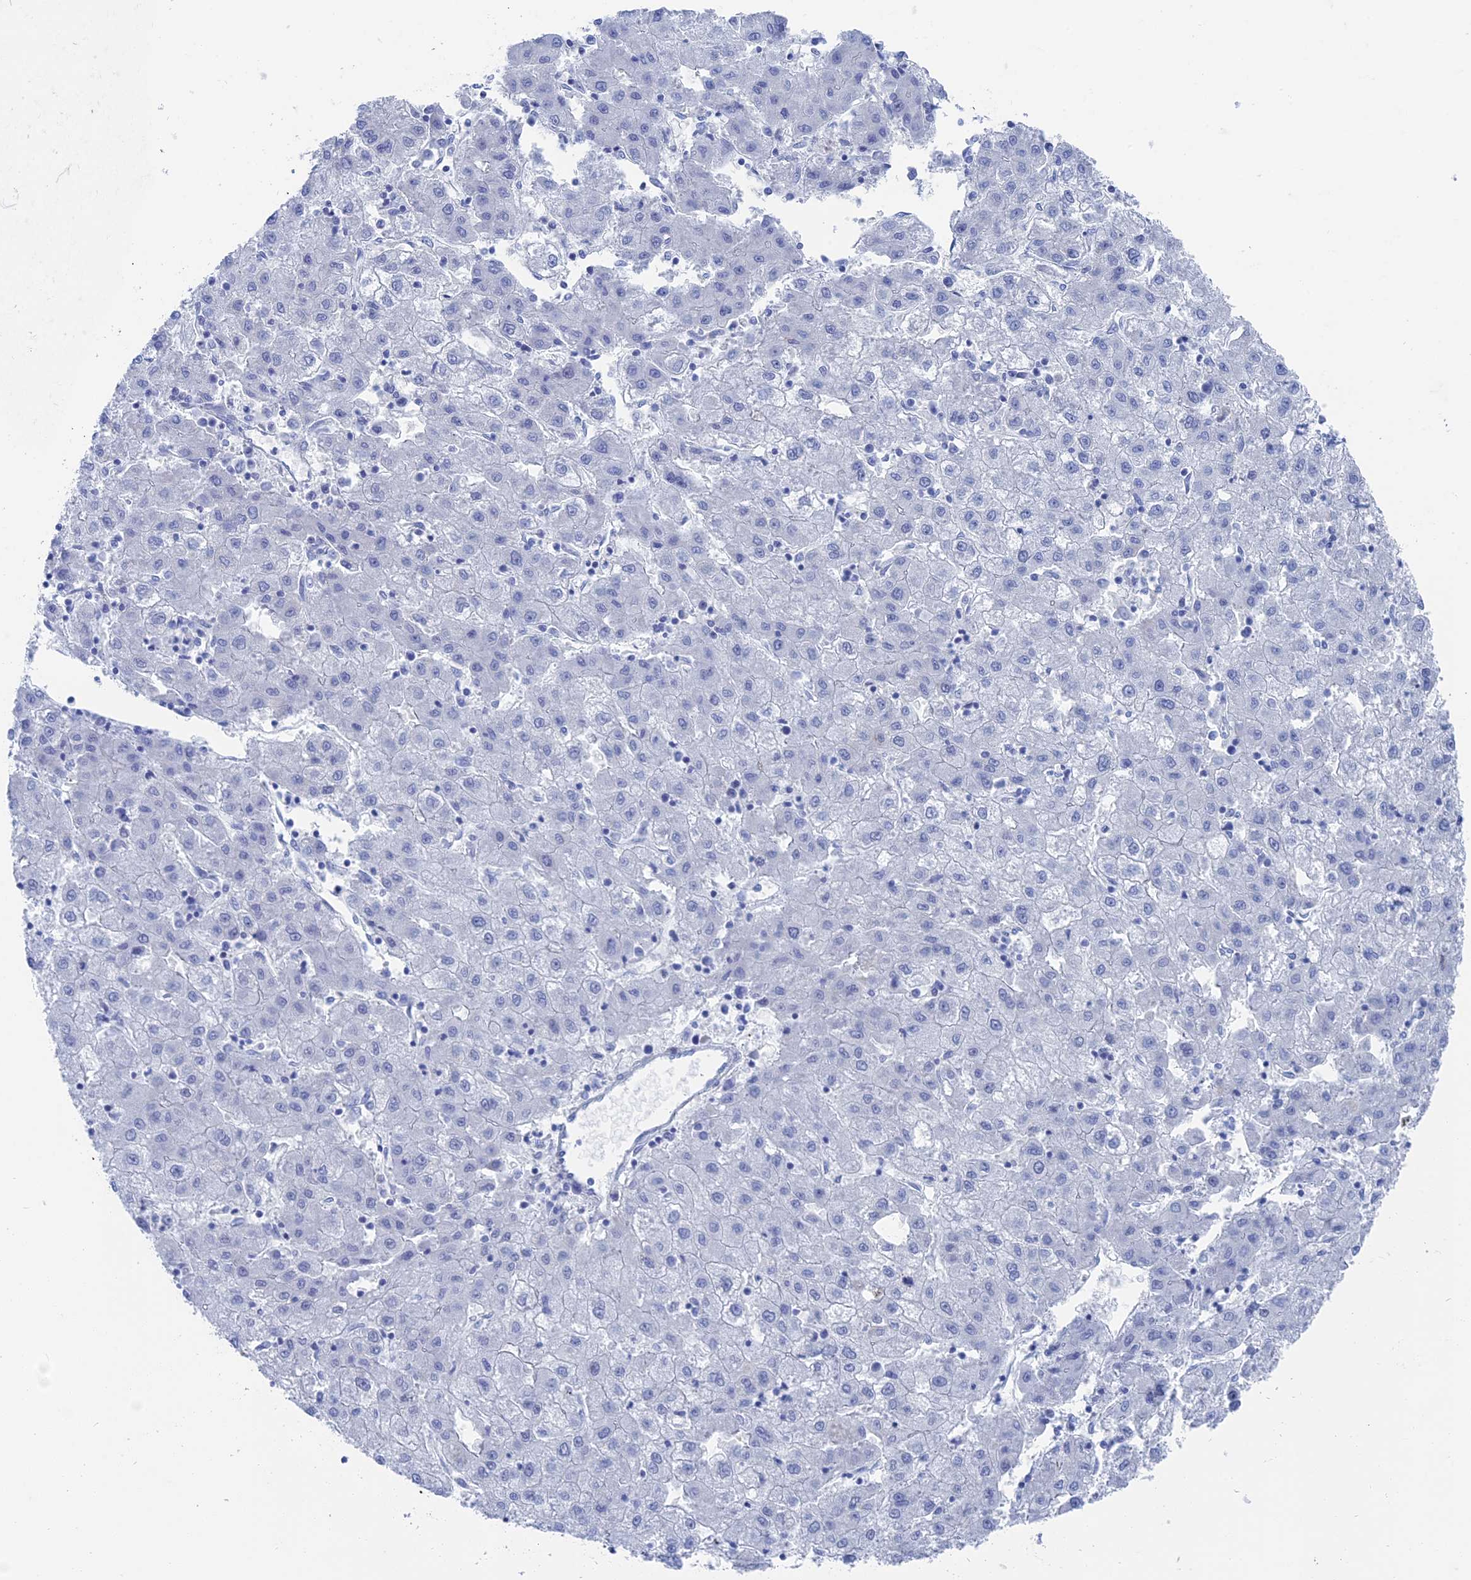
{"staining": {"intensity": "negative", "quantity": "none", "location": "none"}, "tissue": "liver cancer", "cell_type": "Tumor cells", "image_type": "cancer", "snomed": [{"axis": "morphology", "description": "Carcinoma, Hepatocellular, NOS"}, {"axis": "topography", "description": "Liver"}], "caption": "DAB (3,3'-diaminobenzidine) immunohistochemical staining of liver cancer demonstrates no significant staining in tumor cells.", "gene": "ALMS1", "patient": {"sex": "male", "age": 72}}